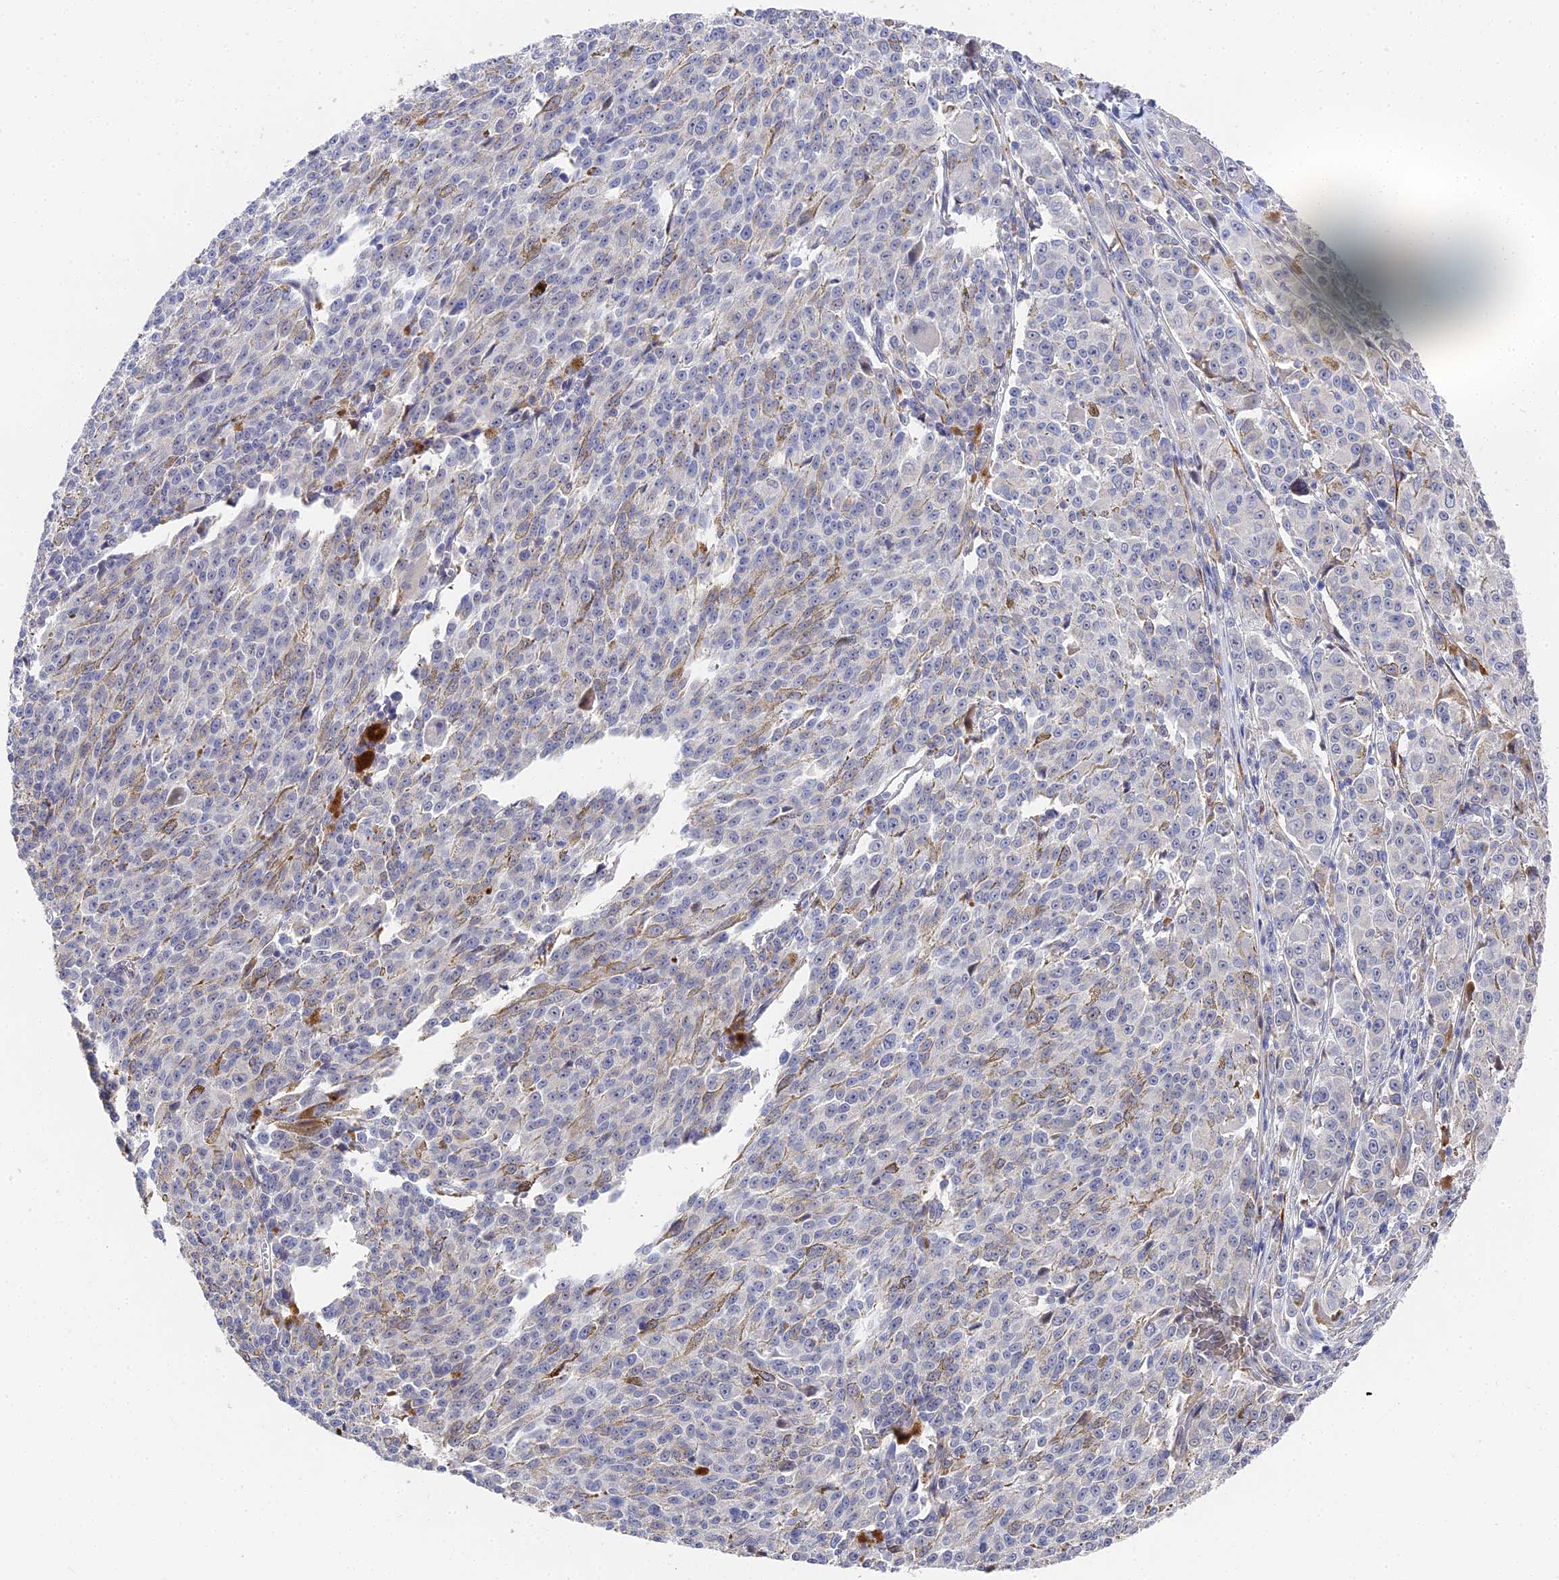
{"staining": {"intensity": "negative", "quantity": "none", "location": "none"}, "tissue": "melanoma", "cell_type": "Tumor cells", "image_type": "cancer", "snomed": [{"axis": "morphology", "description": "Malignant melanoma, NOS"}, {"axis": "topography", "description": "Skin"}], "caption": "Tumor cells are negative for protein expression in human melanoma. (DAB (3,3'-diaminobenzidine) immunohistochemistry visualized using brightfield microscopy, high magnification).", "gene": "CCDC113", "patient": {"sex": "female", "age": 52}}